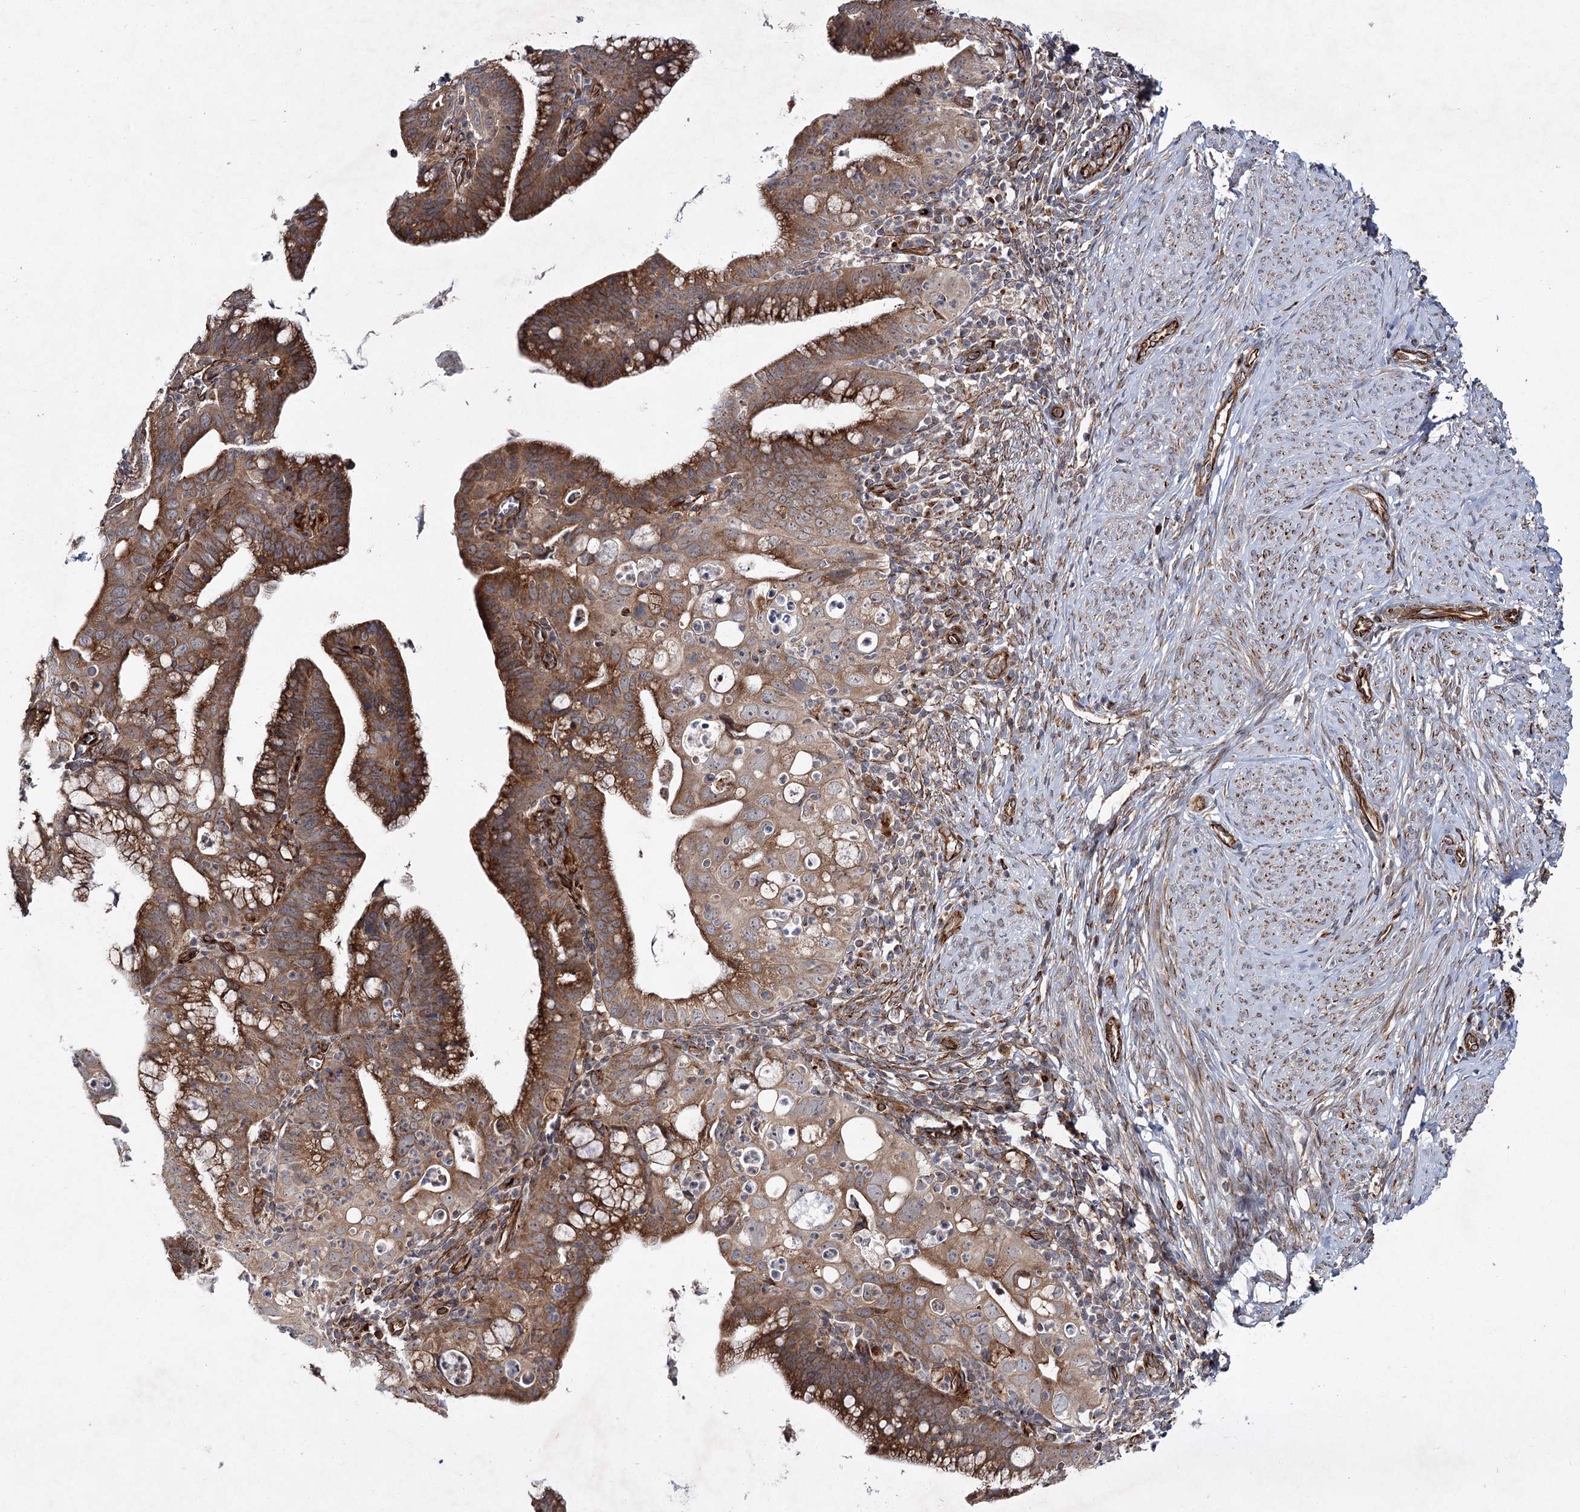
{"staining": {"intensity": "moderate", "quantity": "25%-75%", "location": "cytoplasmic/membranous"}, "tissue": "cervical cancer", "cell_type": "Tumor cells", "image_type": "cancer", "snomed": [{"axis": "morphology", "description": "Adenocarcinoma, NOS"}, {"axis": "topography", "description": "Cervix"}], "caption": "Moderate cytoplasmic/membranous expression is appreciated in about 25%-75% of tumor cells in adenocarcinoma (cervical).", "gene": "DPEP2", "patient": {"sex": "female", "age": 36}}